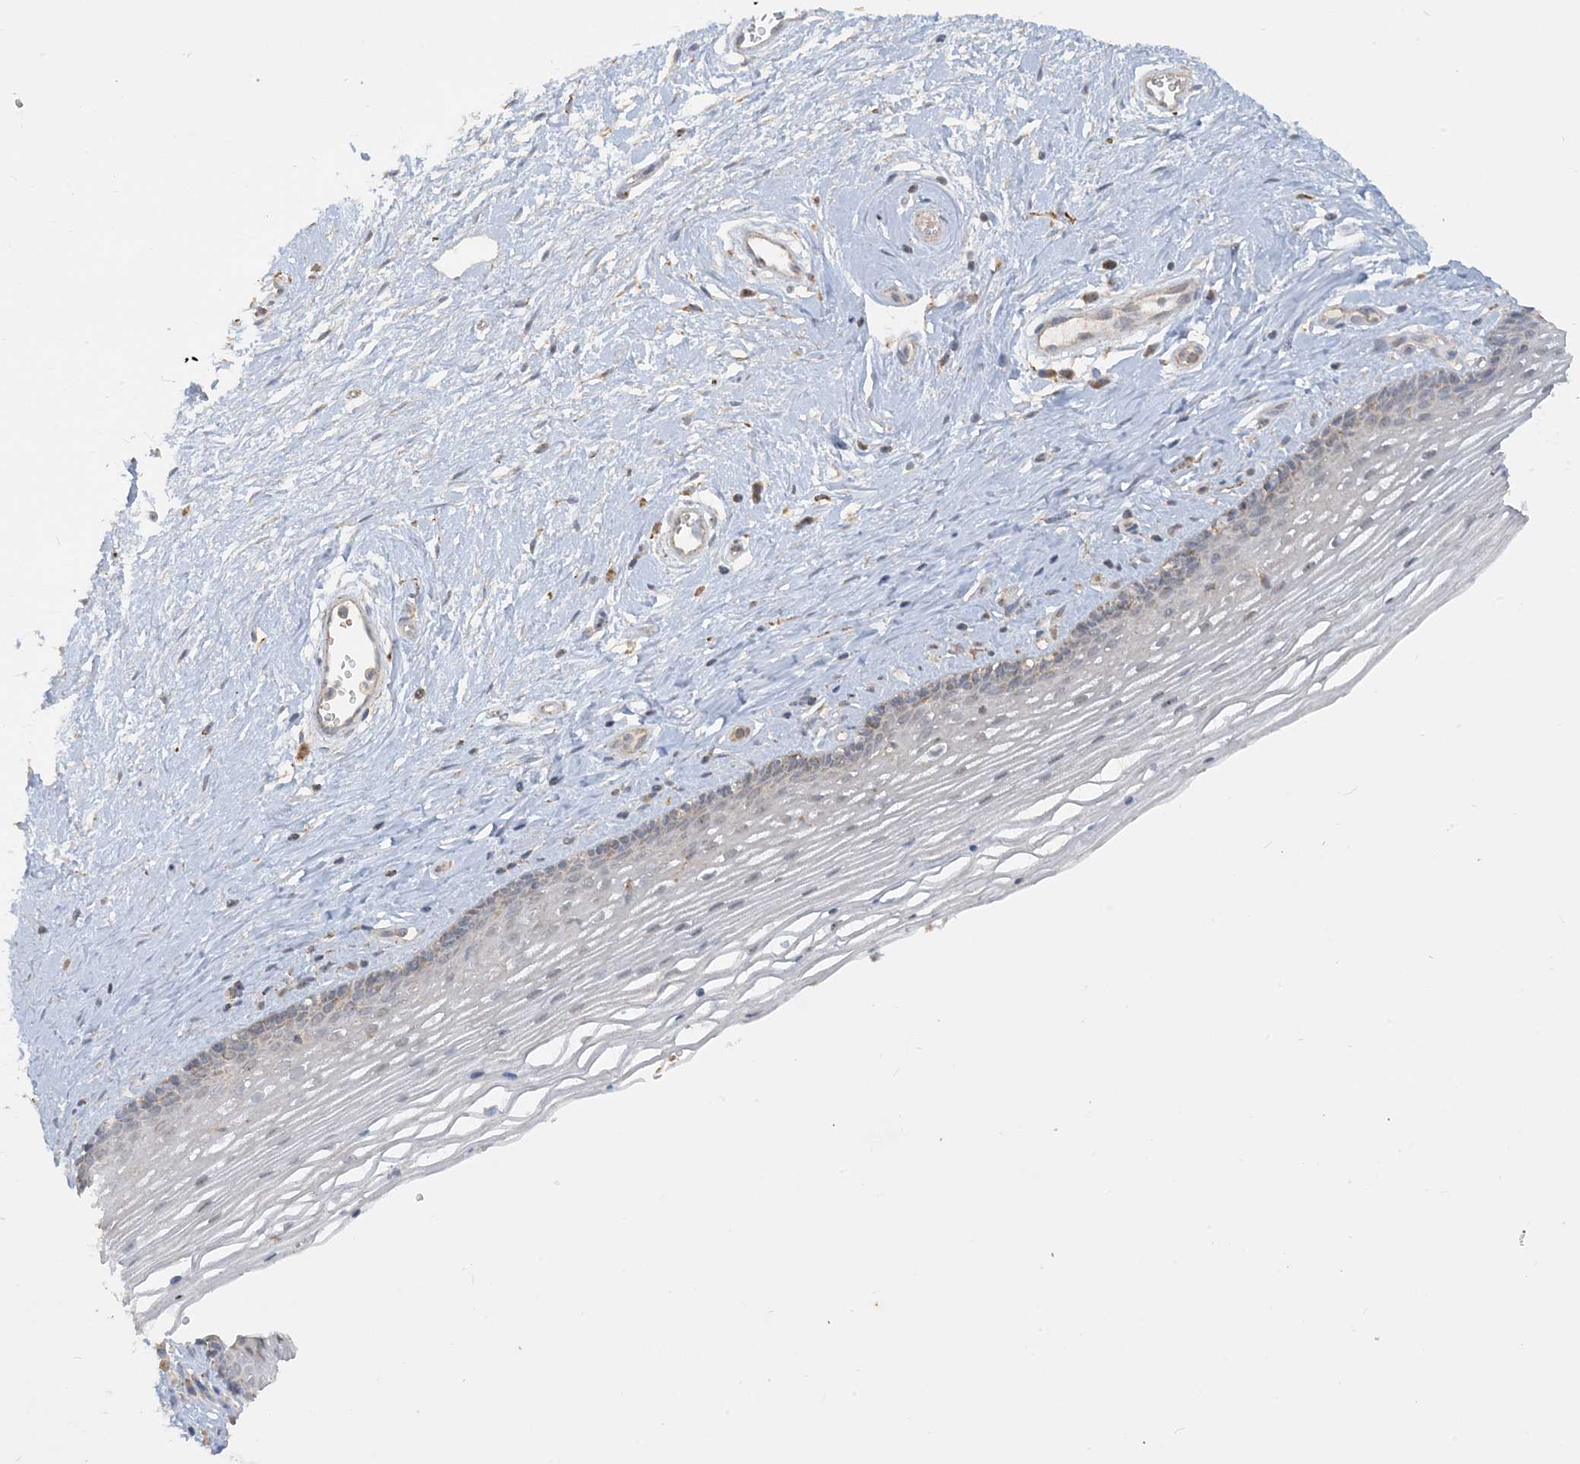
{"staining": {"intensity": "weak", "quantity": "25%-75%", "location": "cytoplasmic/membranous"}, "tissue": "vagina", "cell_type": "Squamous epithelial cells", "image_type": "normal", "snomed": [{"axis": "morphology", "description": "Normal tissue, NOS"}, {"axis": "topography", "description": "Vagina"}], "caption": "A histopathology image of vagina stained for a protein reveals weak cytoplasmic/membranous brown staining in squamous epithelial cells.", "gene": "SFMBT2", "patient": {"sex": "female", "age": 46}}